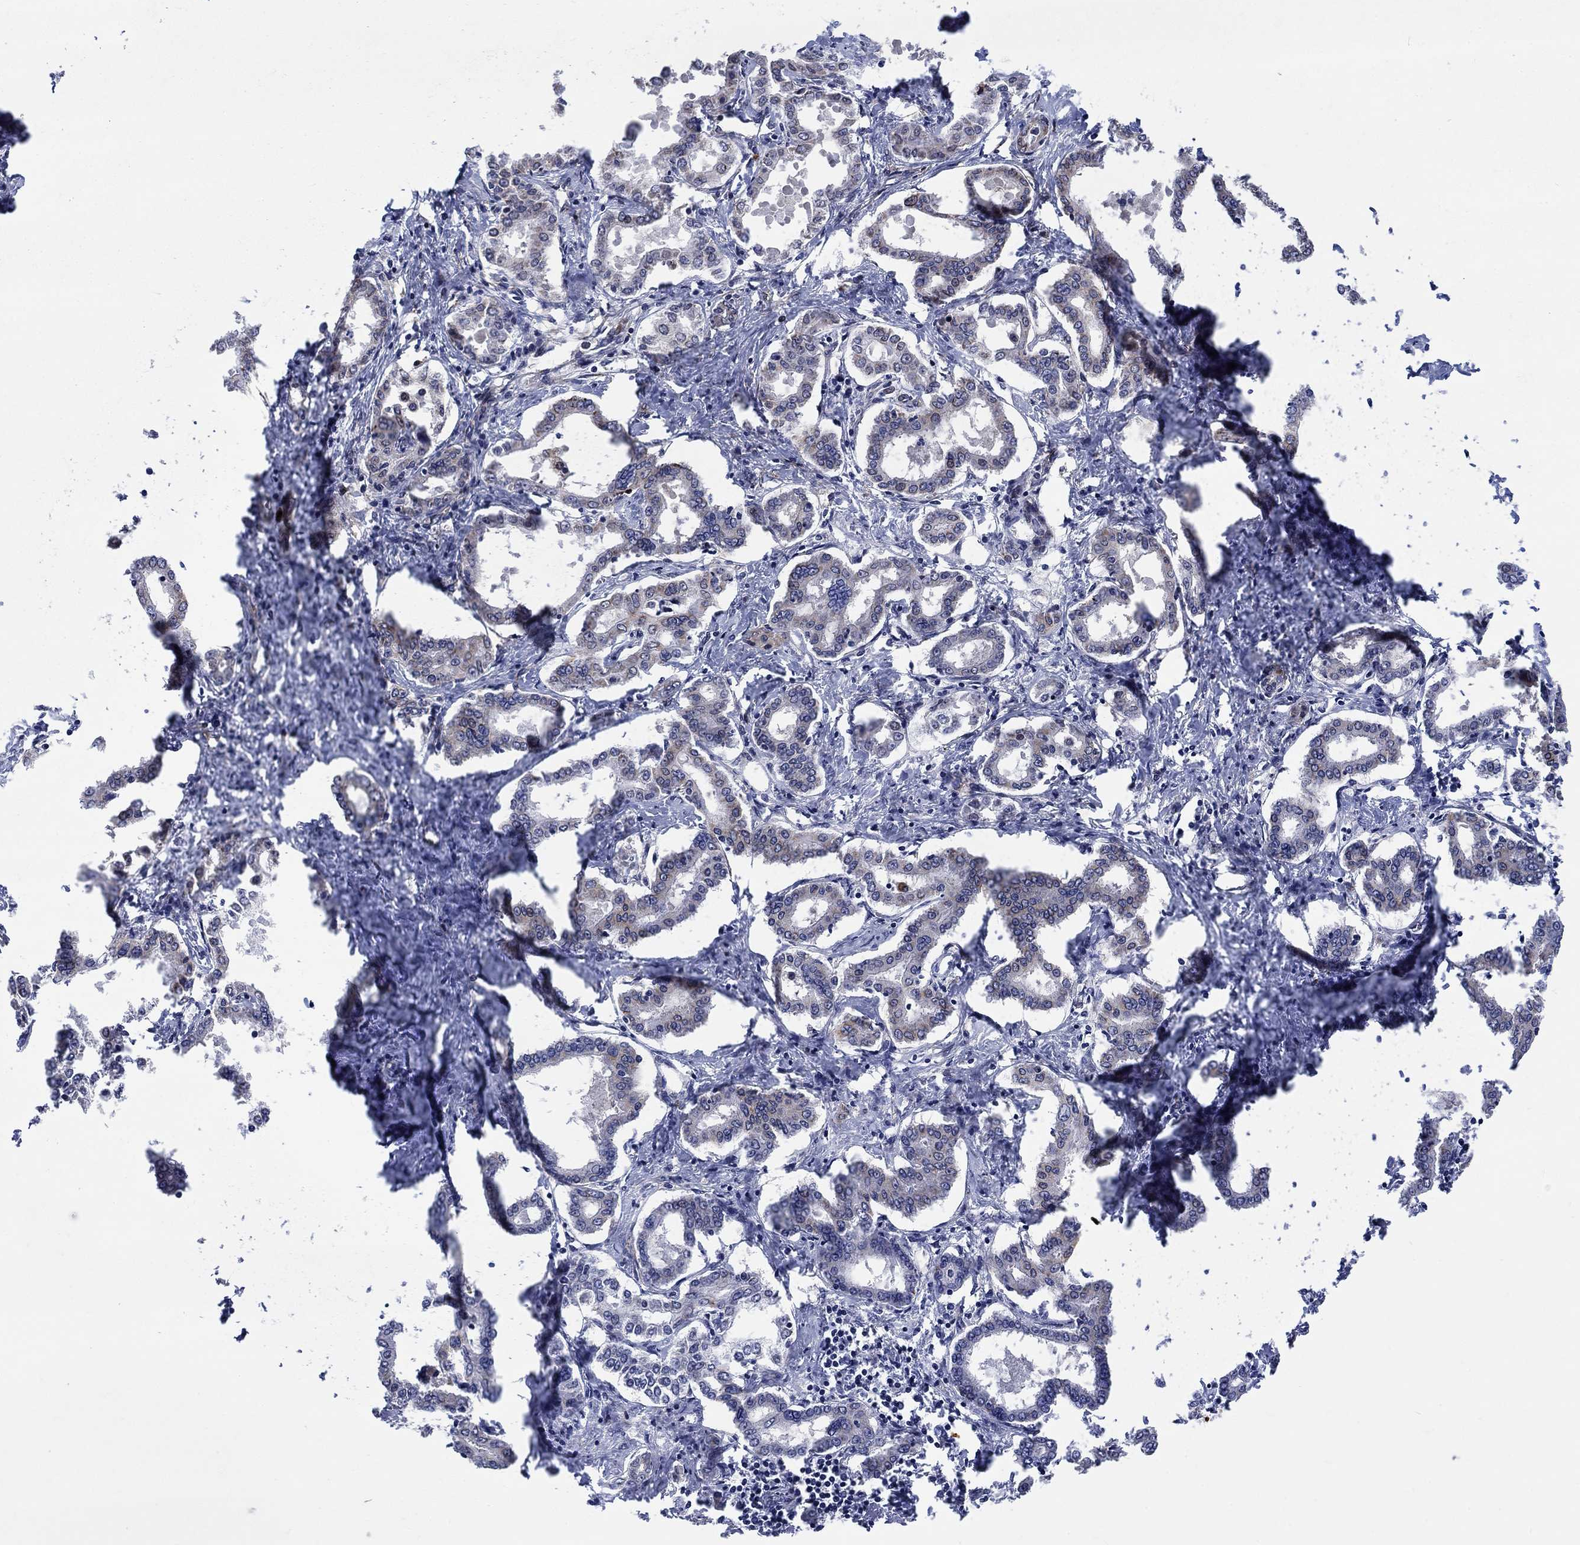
{"staining": {"intensity": "negative", "quantity": "none", "location": "none"}, "tissue": "liver cancer", "cell_type": "Tumor cells", "image_type": "cancer", "snomed": [{"axis": "morphology", "description": "Cholangiocarcinoma"}, {"axis": "topography", "description": "Liver"}], "caption": "High magnification brightfield microscopy of liver cancer stained with DAB (3,3'-diaminobenzidine) (brown) and counterstained with hematoxylin (blue): tumor cells show no significant staining.", "gene": "SLC35F2", "patient": {"sex": "female", "age": 47}}